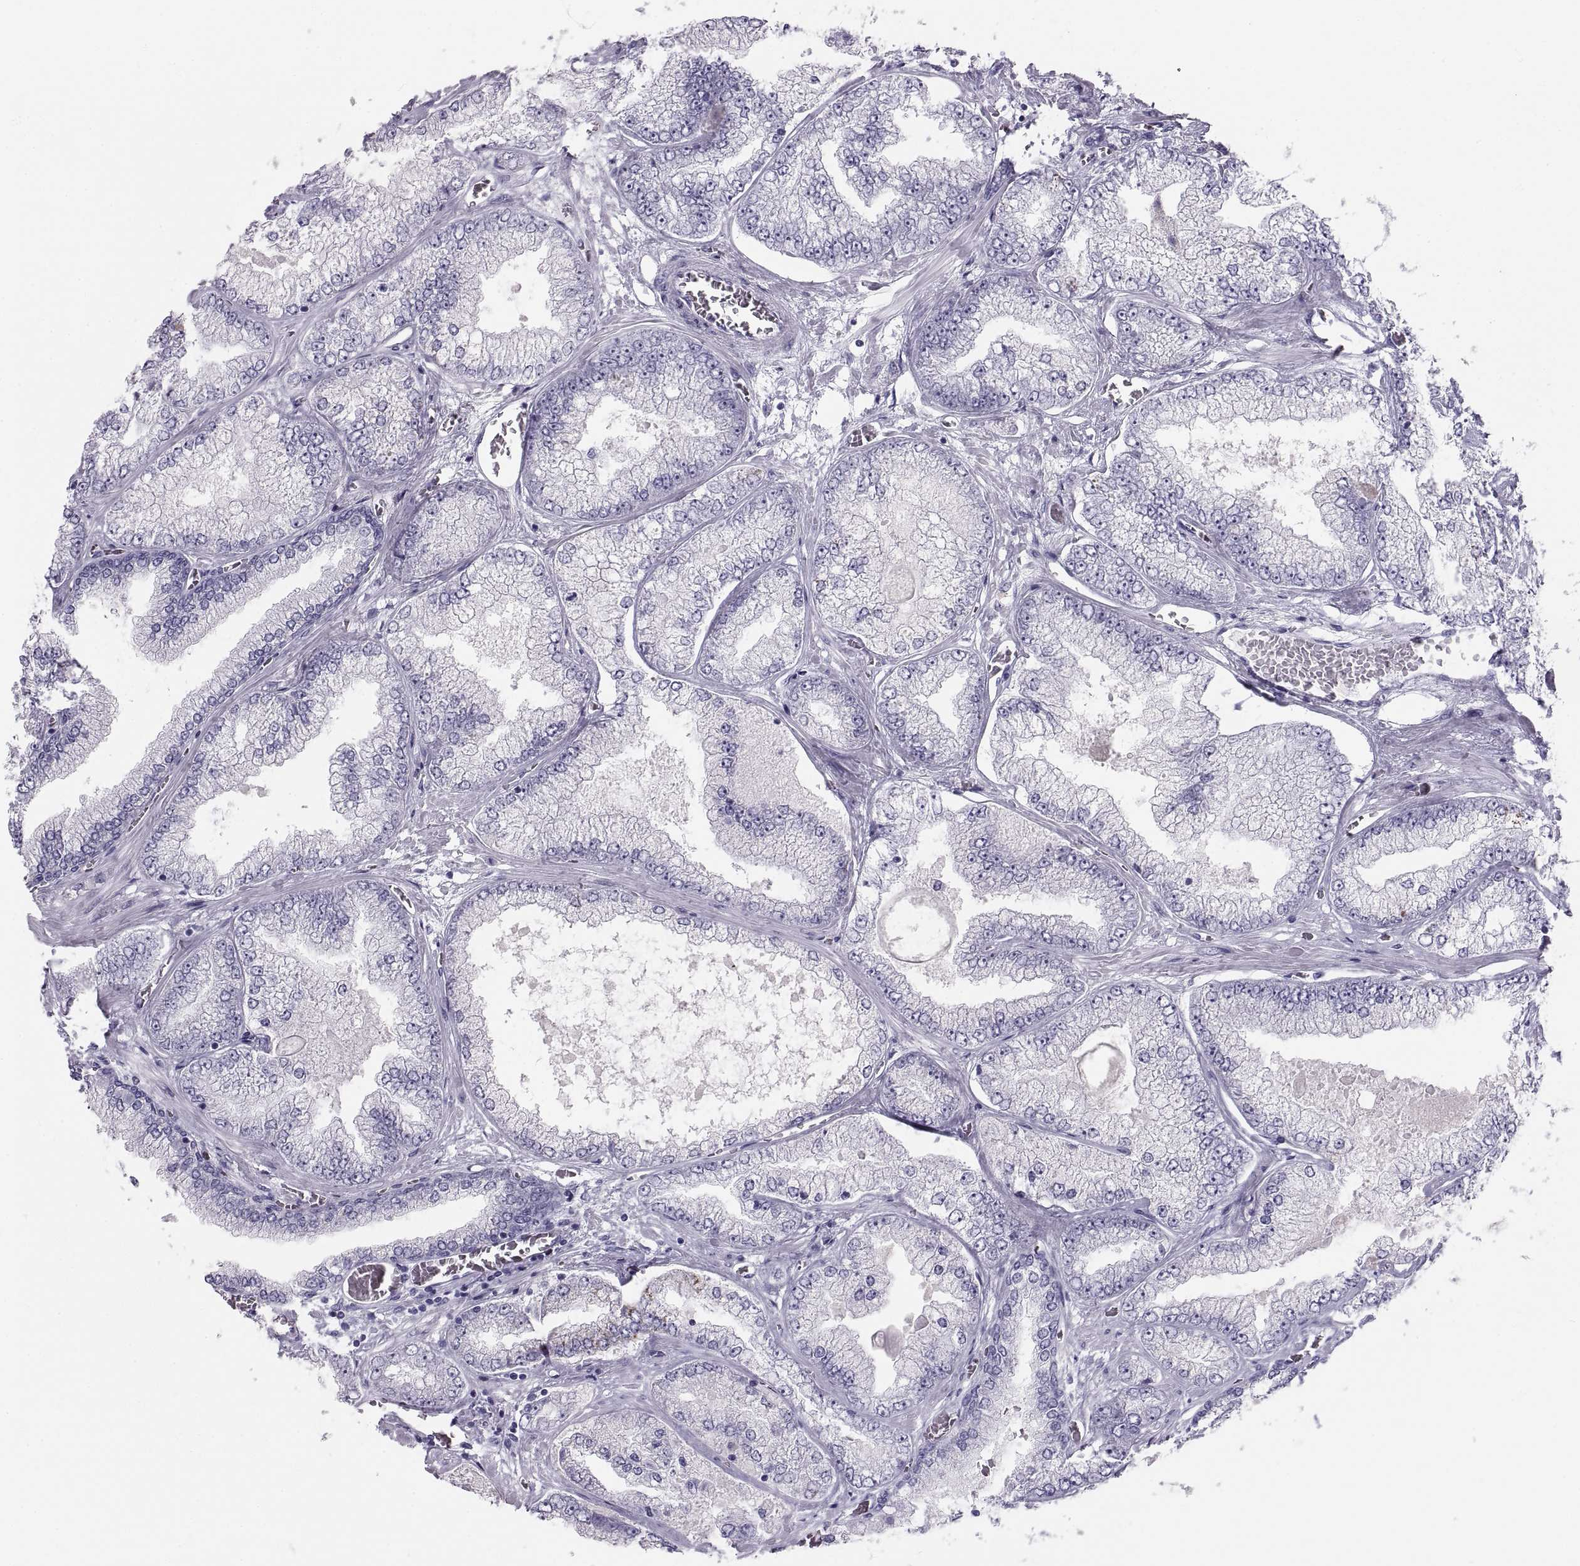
{"staining": {"intensity": "negative", "quantity": "none", "location": "none"}, "tissue": "prostate cancer", "cell_type": "Tumor cells", "image_type": "cancer", "snomed": [{"axis": "morphology", "description": "Adenocarcinoma, Low grade"}, {"axis": "topography", "description": "Prostate"}], "caption": "Immunohistochemical staining of human prostate cancer exhibits no significant staining in tumor cells. Brightfield microscopy of IHC stained with DAB (3,3'-diaminobenzidine) (brown) and hematoxylin (blue), captured at high magnification.", "gene": "PAX2", "patient": {"sex": "male", "age": 57}}